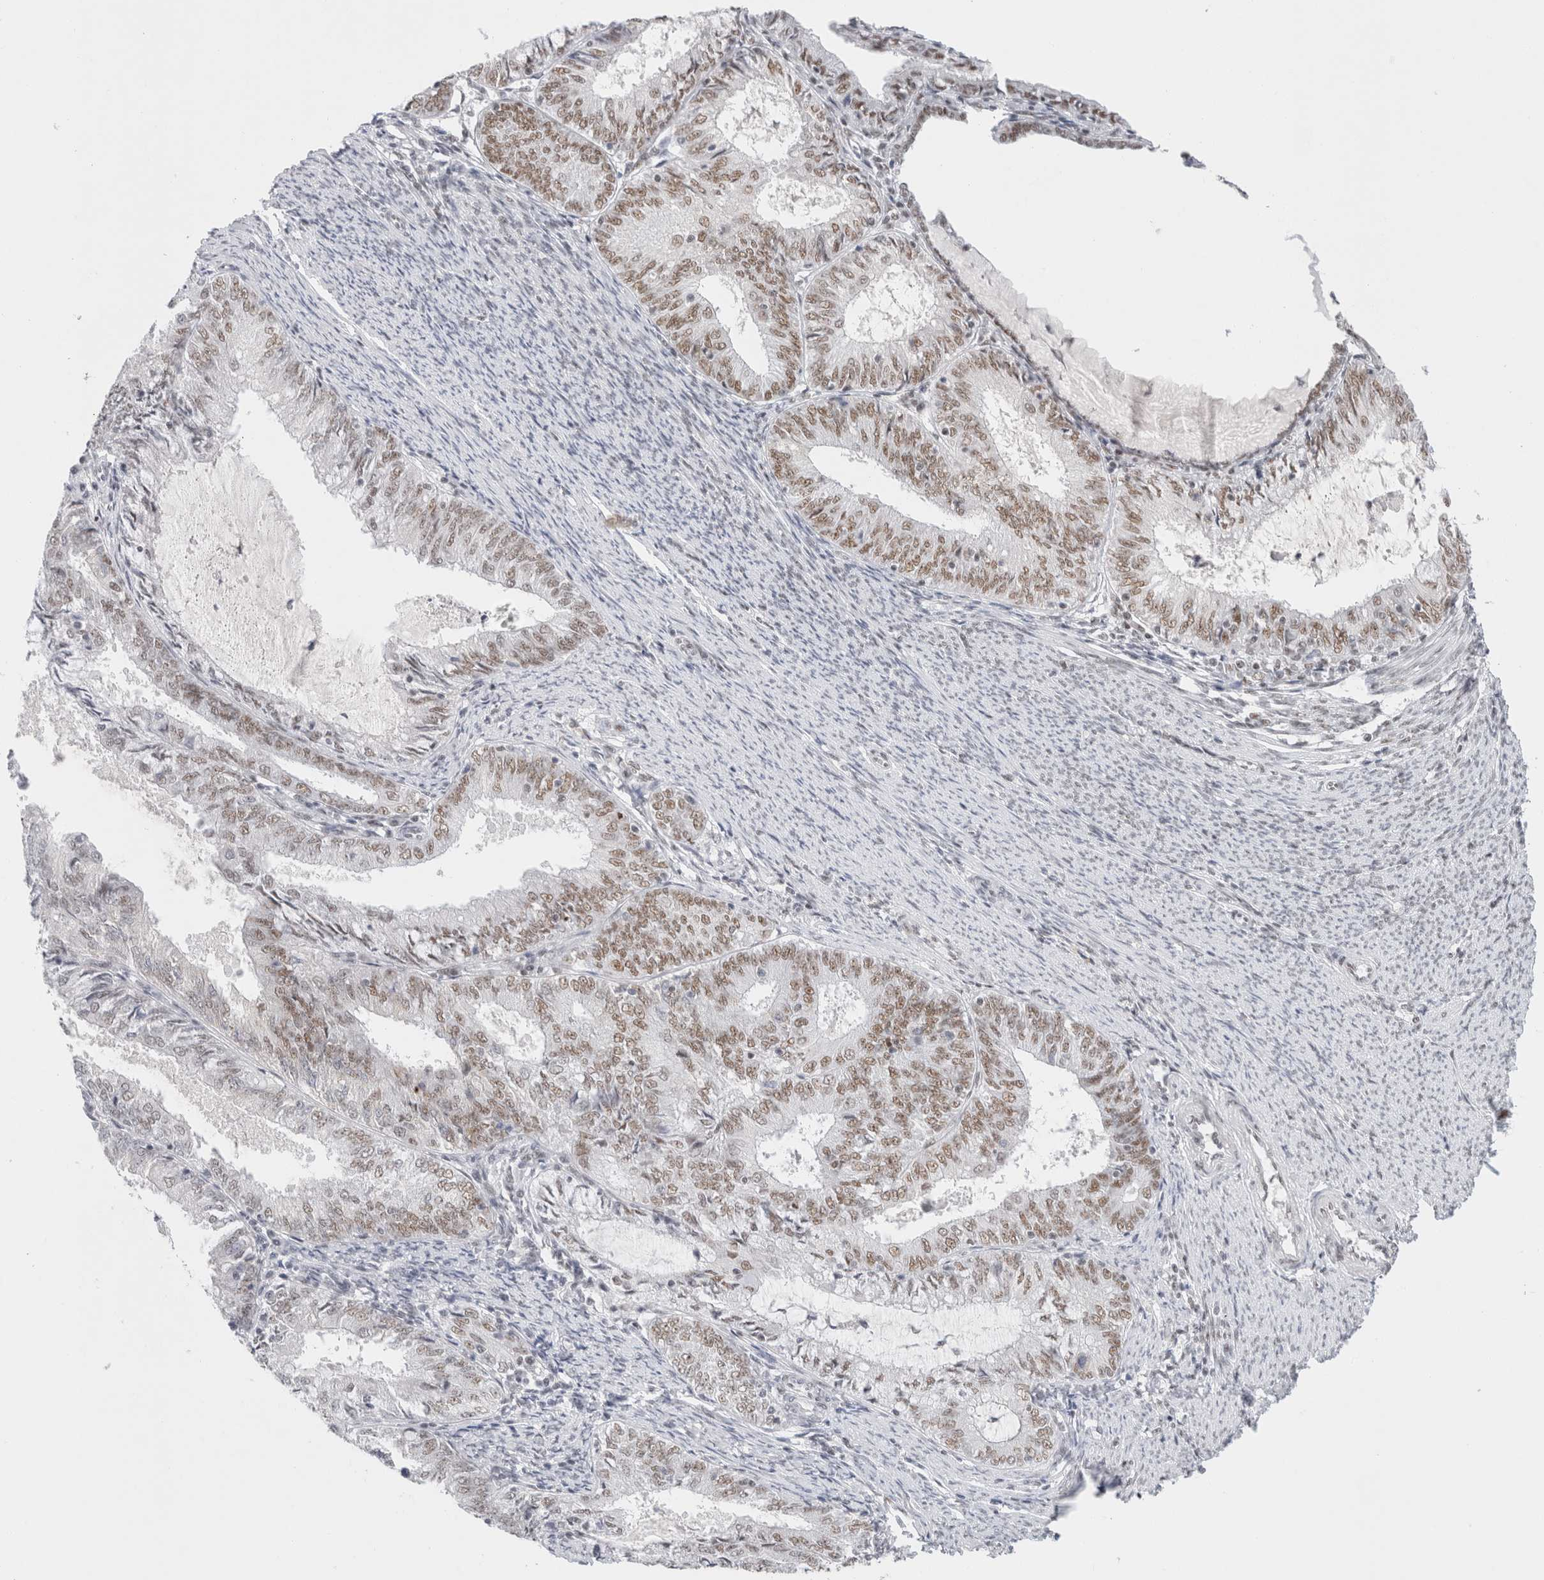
{"staining": {"intensity": "moderate", "quantity": ">75%", "location": "nuclear"}, "tissue": "endometrial cancer", "cell_type": "Tumor cells", "image_type": "cancer", "snomed": [{"axis": "morphology", "description": "Adenocarcinoma, NOS"}, {"axis": "topography", "description": "Endometrium"}], "caption": "DAB (3,3'-diaminobenzidine) immunohistochemical staining of adenocarcinoma (endometrial) demonstrates moderate nuclear protein staining in about >75% of tumor cells. The staining was performed using DAB (3,3'-diaminobenzidine), with brown indicating positive protein expression. Nuclei are stained blue with hematoxylin.", "gene": "COPS7A", "patient": {"sex": "female", "age": 57}}